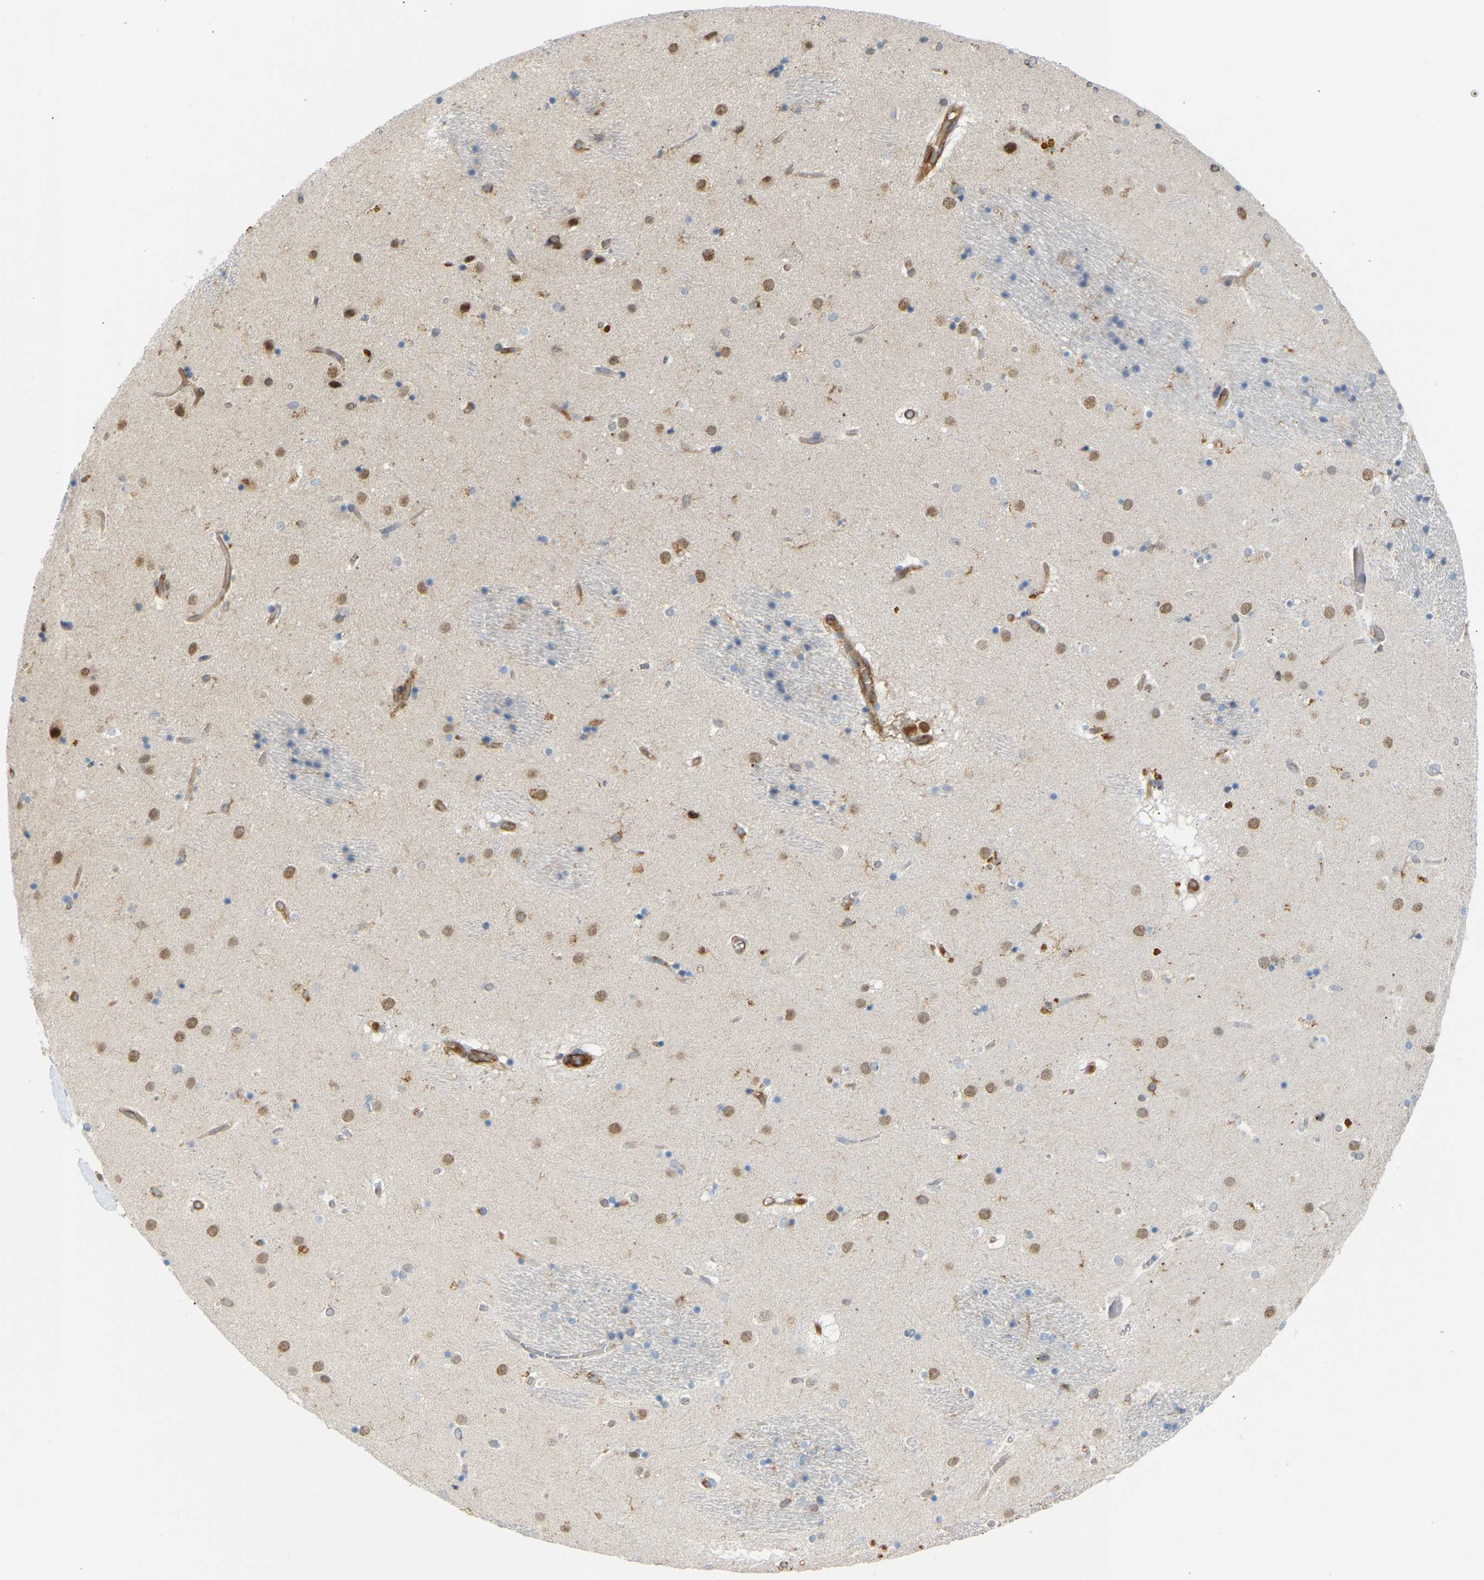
{"staining": {"intensity": "weak", "quantity": "<25%", "location": "cytoplasmic/membranous,nuclear"}, "tissue": "caudate", "cell_type": "Glial cells", "image_type": "normal", "snomed": [{"axis": "morphology", "description": "Normal tissue, NOS"}, {"axis": "topography", "description": "Lateral ventricle wall"}], "caption": "IHC micrograph of unremarkable caudate: human caudate stained with DAB (3,3'-diaminobenzidine) shows no significant protein expression in glial cells. (DAB (3,3'-diaminobenzidine) IHC, high magnification).", "gene": "PLCG2", "patient": {"sex": "male", "age": 70}}